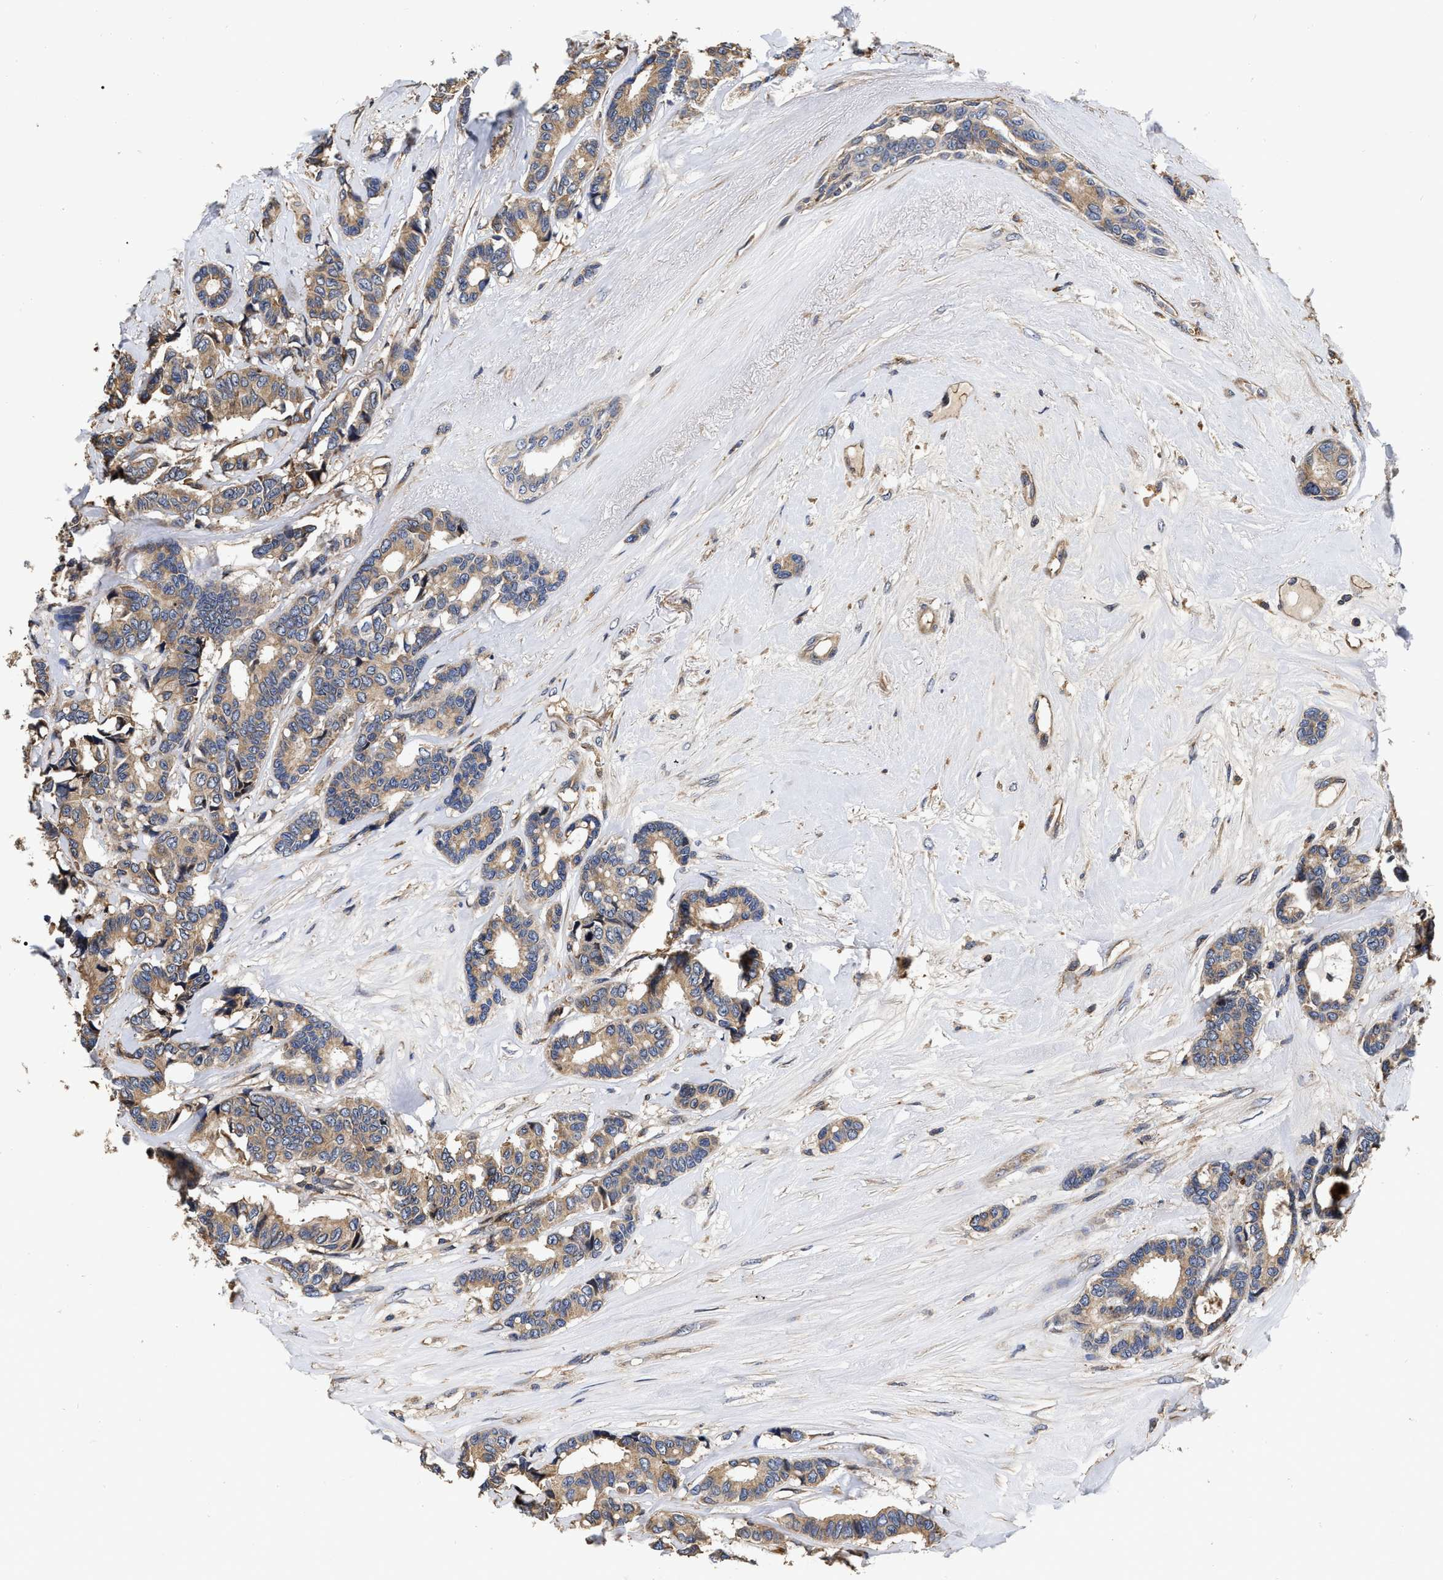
{"staining": {"intensity": "moderate", "quantity": ">75%", "location": "cytoplasmic/membranous"}, "tissue": "breast cancer", "cell_type": "Tumor cells", "image_type": "cancer", "snomed": [{"axis": "morphology", "description": "Duct carcinoma"}, {"axis": "topography", "description": "Breast"}], "caption": "Breast infiltrating ductal carcinoma stained with DAB (3,3'-diaminobenzidine) IHC exhibits medium levels of moderate cytoplasmic/membranous staining in approximately >75% of tumor cells.", "gene": "ABCG8", "patient": {"sex": "female", "age": 87}}